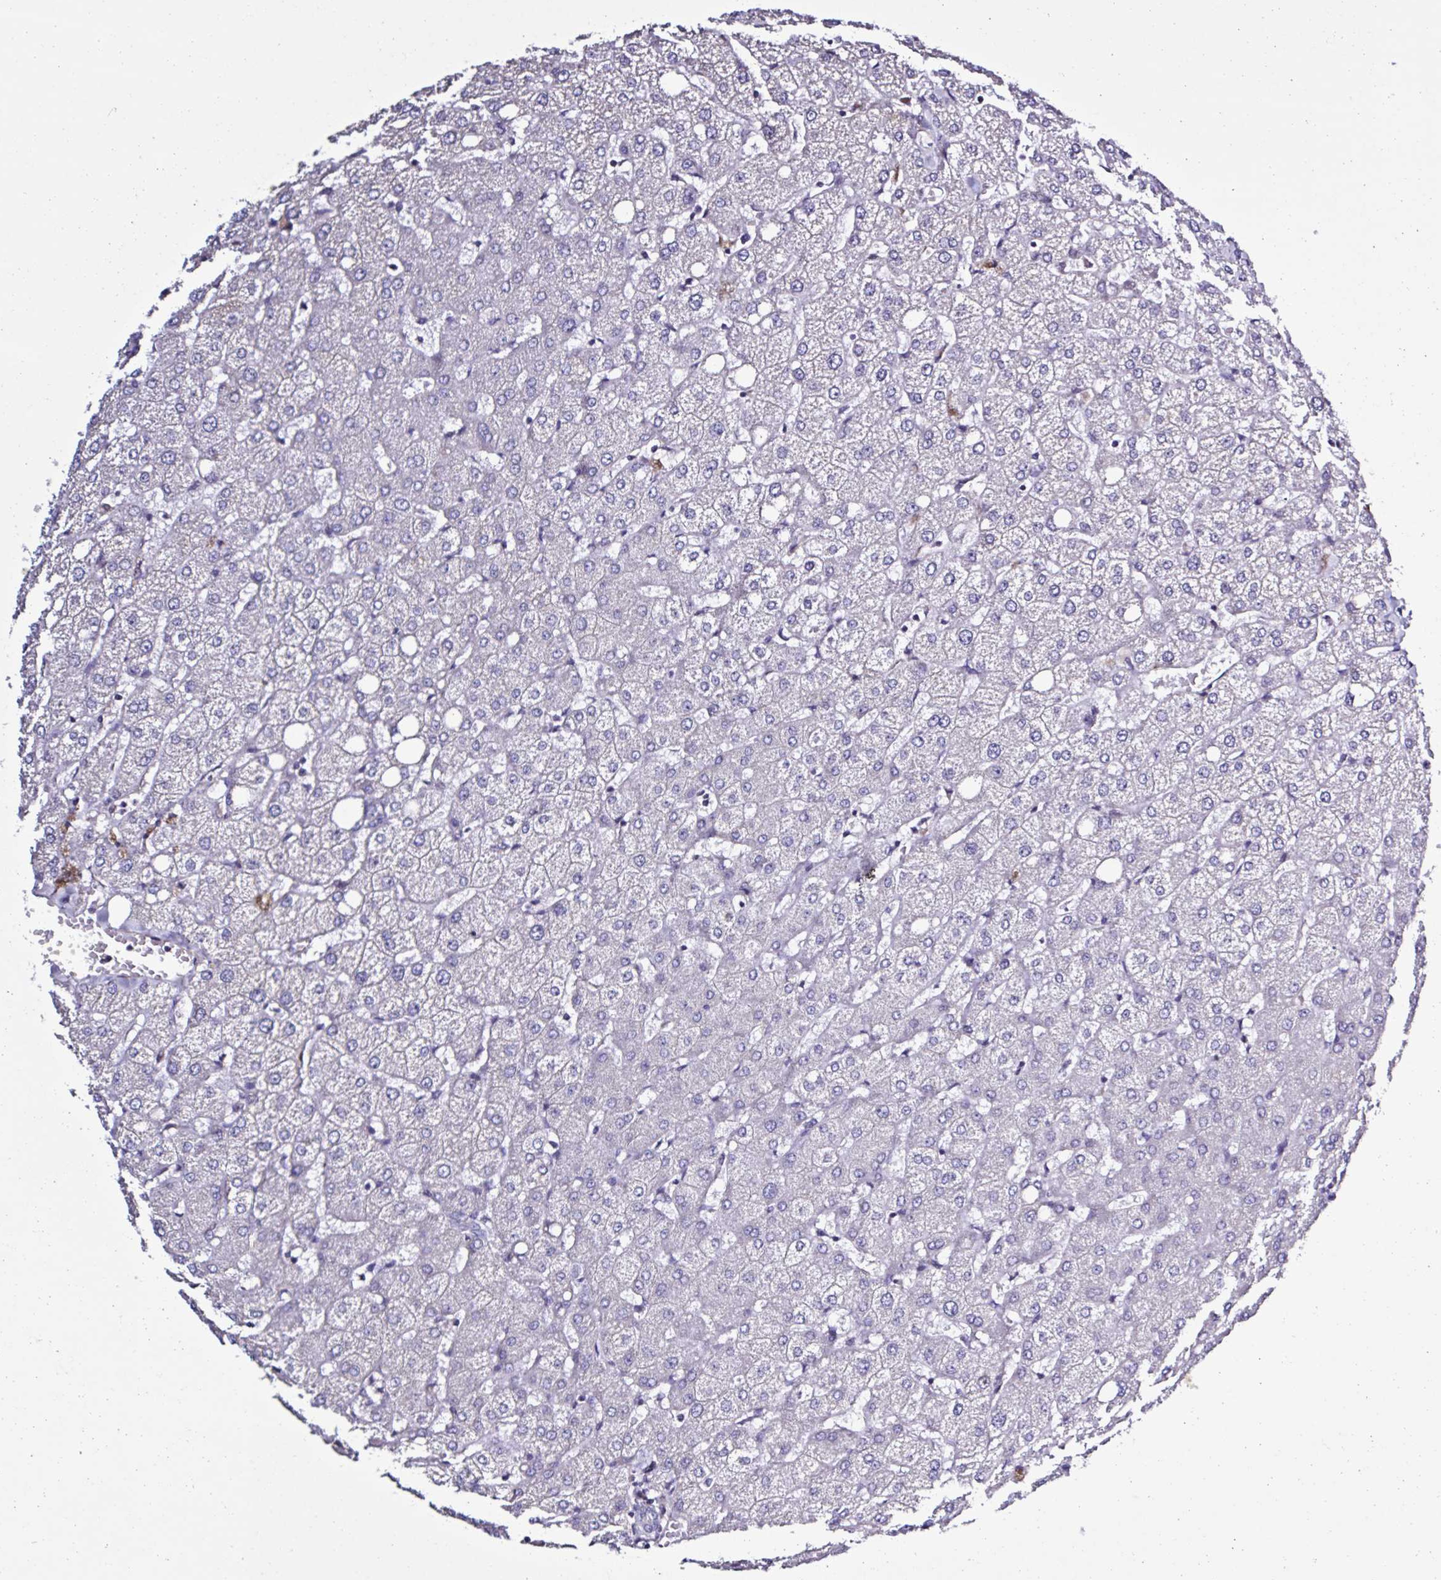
{"staining": {"intensity": "negative", "quantity": "none", "location": "none"}, "tissue": "liver", "cell_type": "Cholangiocytes", "image_type": "normal", "snomed": [{"axis": "morphology", "description": "Normal tissue, NOS"}, {"axis": "topography", "description": "Liver"}], "caption": "High power microscopy micrograph of an immunohistochemistry photomicrograph of benign liver, revealing no significant positivity in cholangiocytes. The staining was performed using DAB (3,3'-diaminobenzidine) to visualize the protein expression in brown, while the nuclei were stained in blue with hematoxylin (Magnification: 20x).", "gene": "PLA2G4E", "patient": {"sex": "female", "age": 54}}